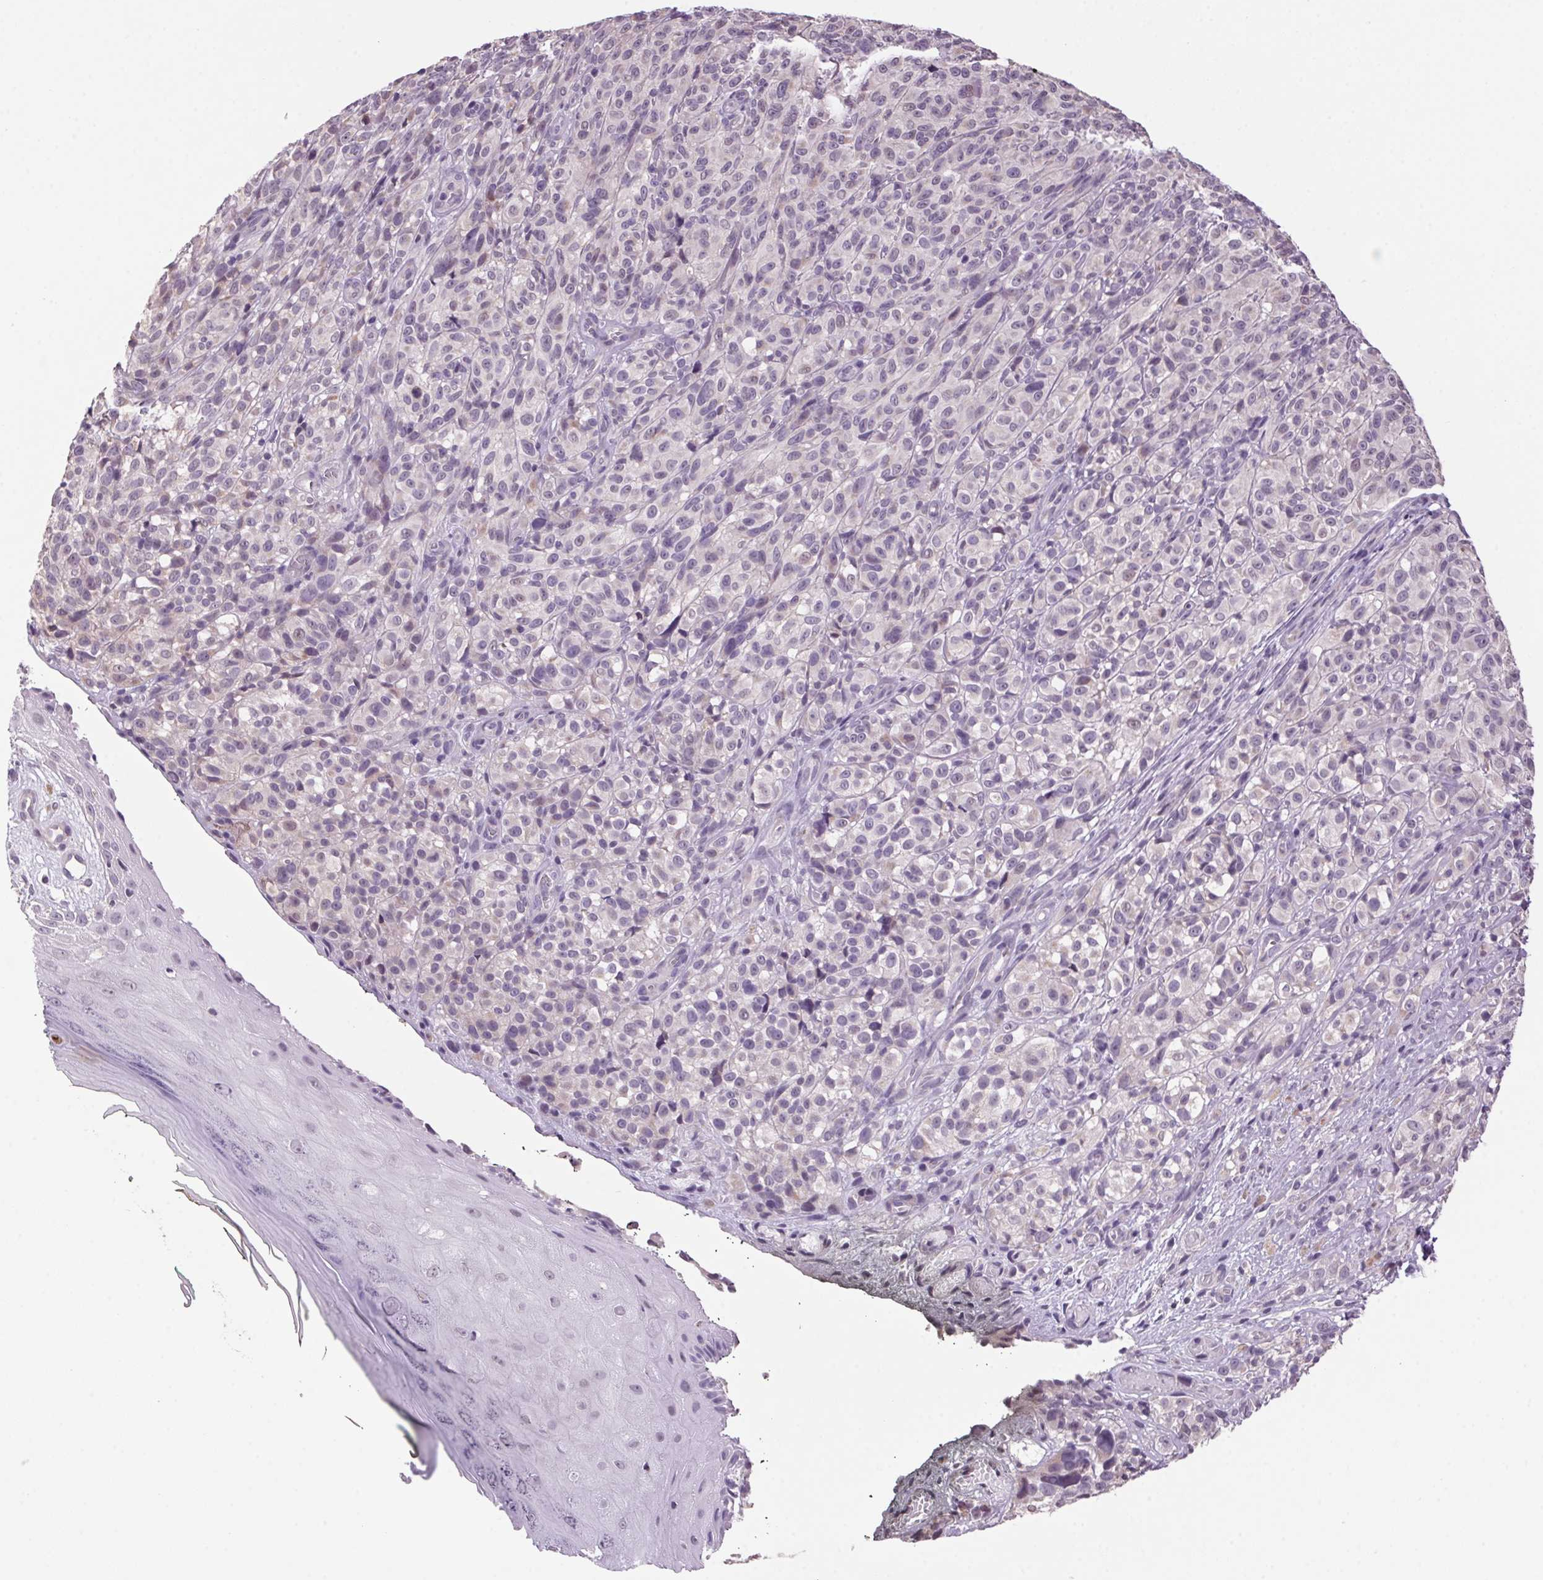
{"staining": {"intensity": "weak", "quantity": "<25%", "location": "nuclear"}, "tissue": "melanoma", "cell_type": "Tumor cells", "image_type": "cancer", "snomed": [{"axis": "morphology", "description": "Malignant melanoma, NOS"}, {"axis": "topography", "description": "Skin"}], "caption": "Malignant melanoma stained for a protein using immunohistochemistry (IHC) shows no positivity tumor cells.", "gene": "VWA3B", "patient": {"sex": "female", "age": 85}}